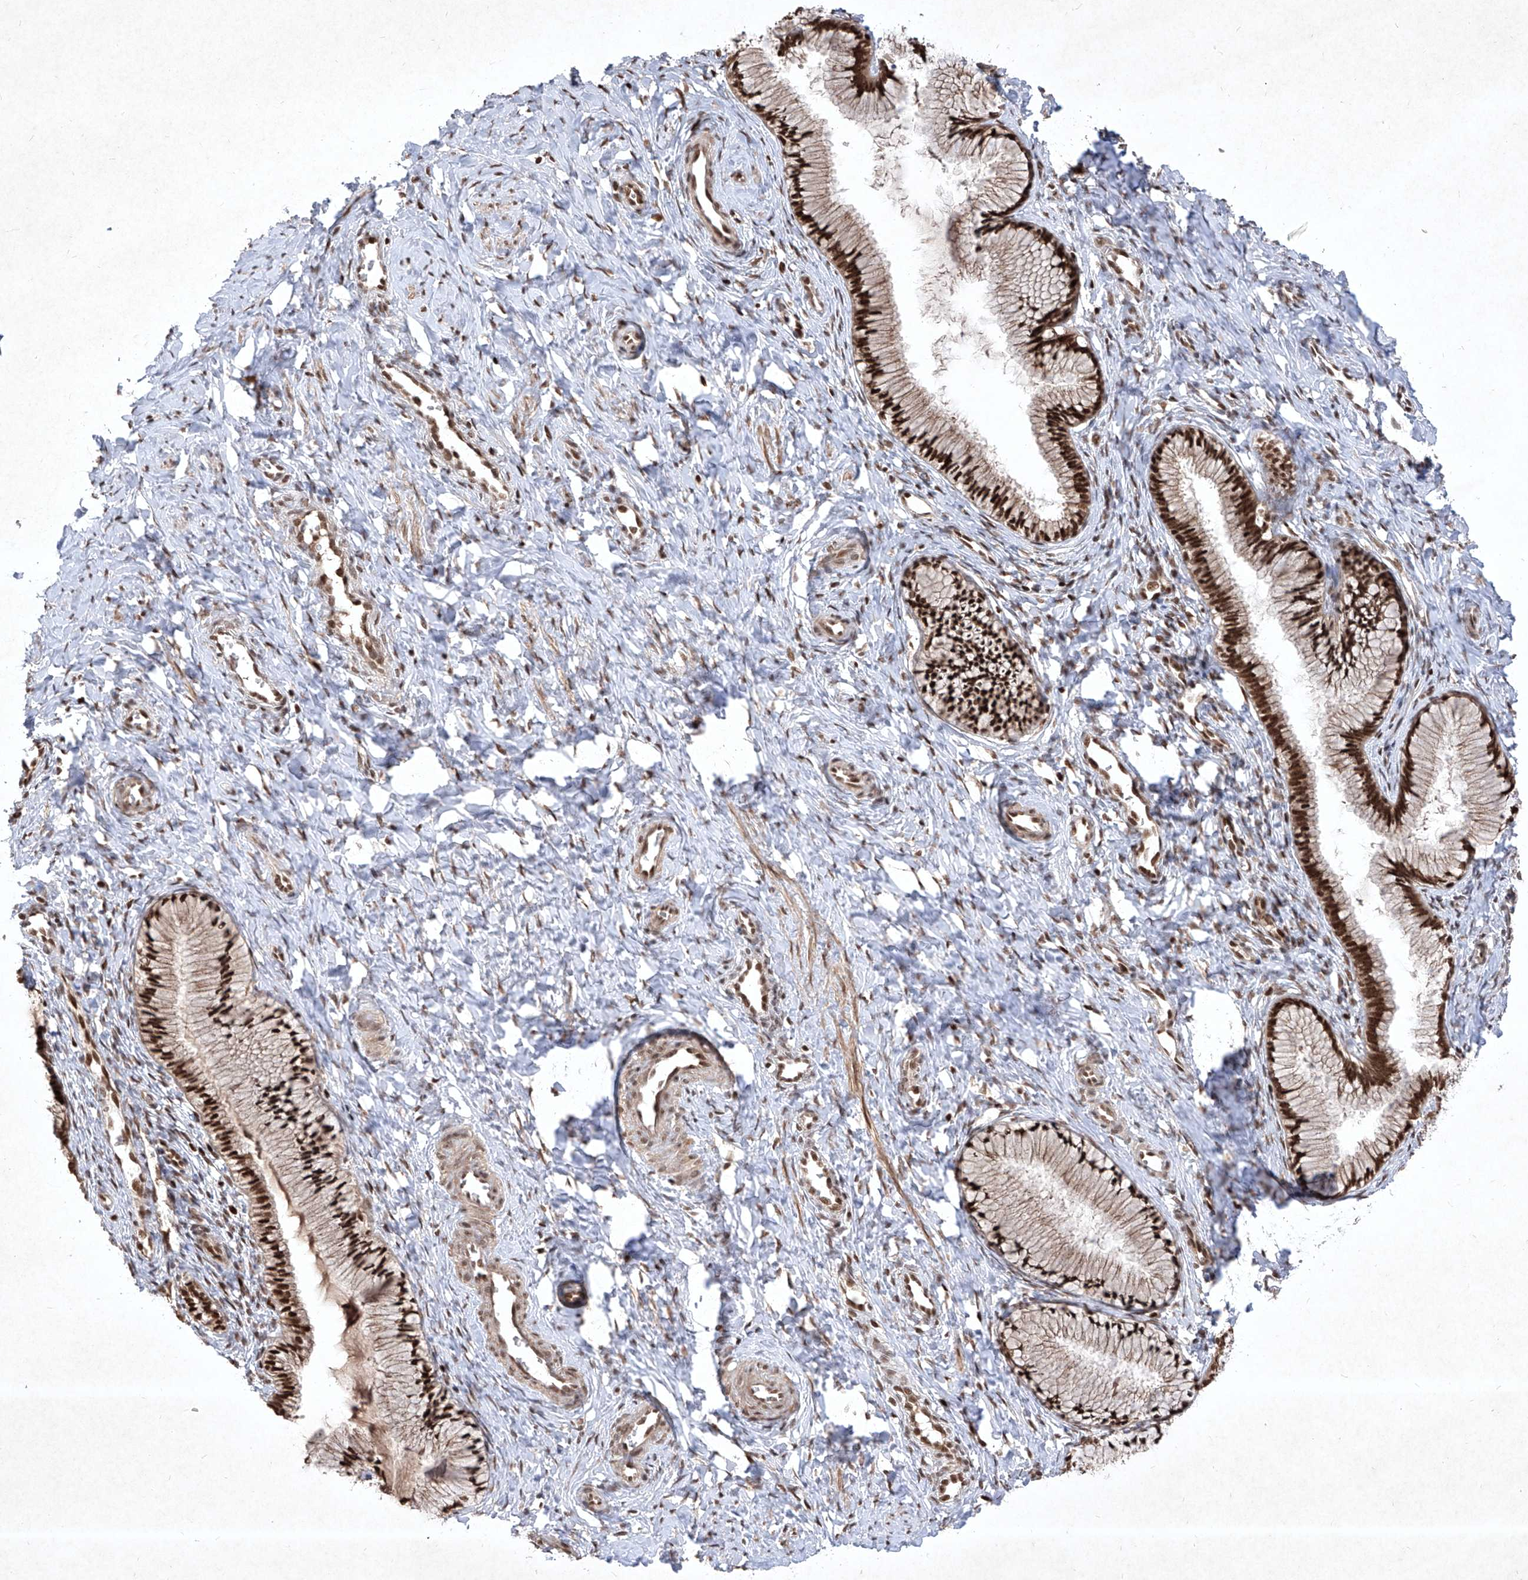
{"staining": {"intensity": "strong", "quantity": ">75%", "location": "cytoplasmic/membranous,nuclear"}, "tissue": "cervix", "cell_type": "Glandular cells", "image_type": "normal", "snomed": [{"axis": "morphology", "description": "Normal tissue, NOS"}, {"axis": "topography", "description": "Cervix"}], "caption": "Glandular cells display high levels of strong cytoplasmic/membranous,nuclear positivity in approximately >75% of cells in unremarkable human cervix.", "gene": "IRF2", "patient": {"sex": "female", "age": 27}}